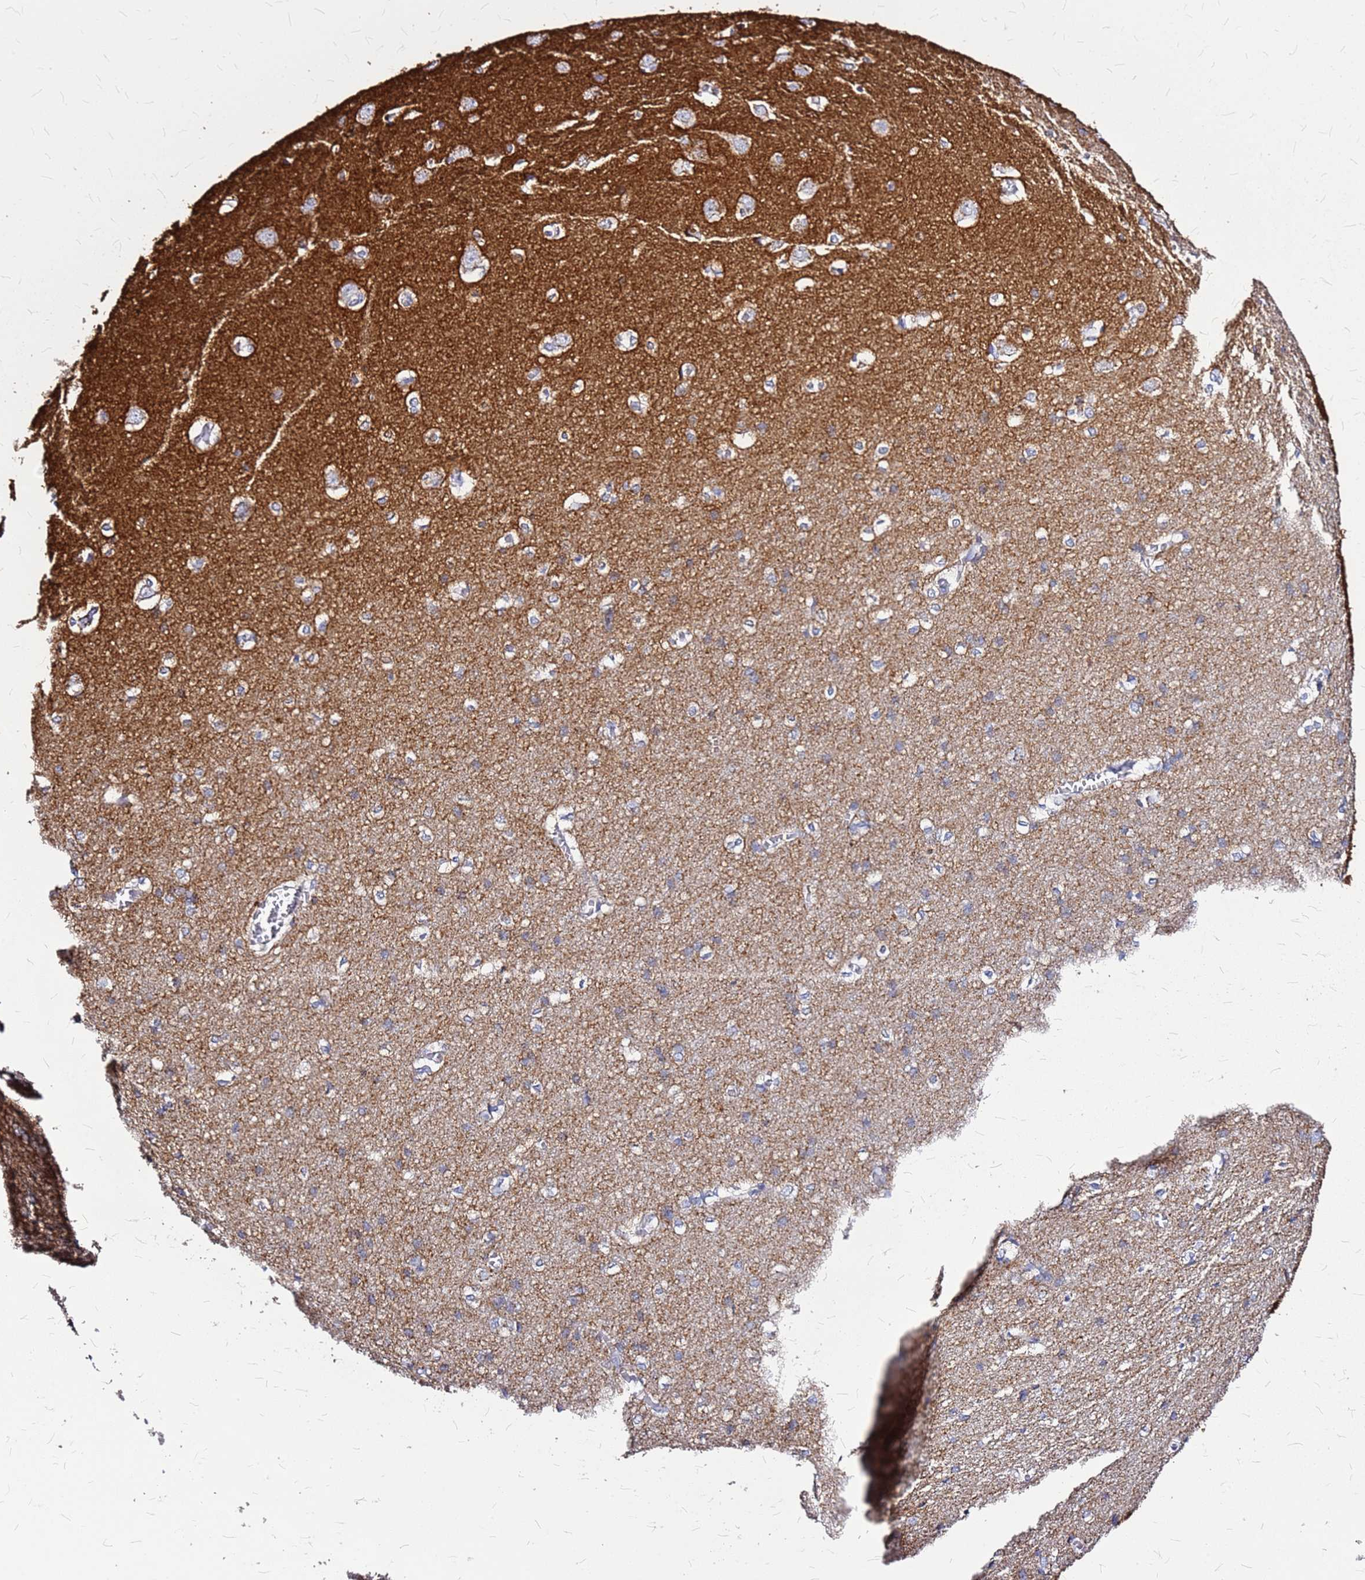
{"staining": {"intensity": "weak", "quantity": ">75%", "location": "cytoplasmic/membranous"}, "tissue": "cerebral cortex", "cell_type": "Endothelial cells", "image_type": "normal", "snomed": [{"axis": "morphology", "description": "Normal tissue, NOS"}, {"axis": "topography", "description": "Cerebral cortex"}], "caption": "Protein positivity by IHC displays weak cytoplasmic/membranous expression in approximately >75% of endothelial cells in unremarkable cerebral cortex. (brown staining indicates protein expression, while blue staining denotes nuclei).", "gene": "CASD1", "patient": {"sex": "male", "age": 37}}